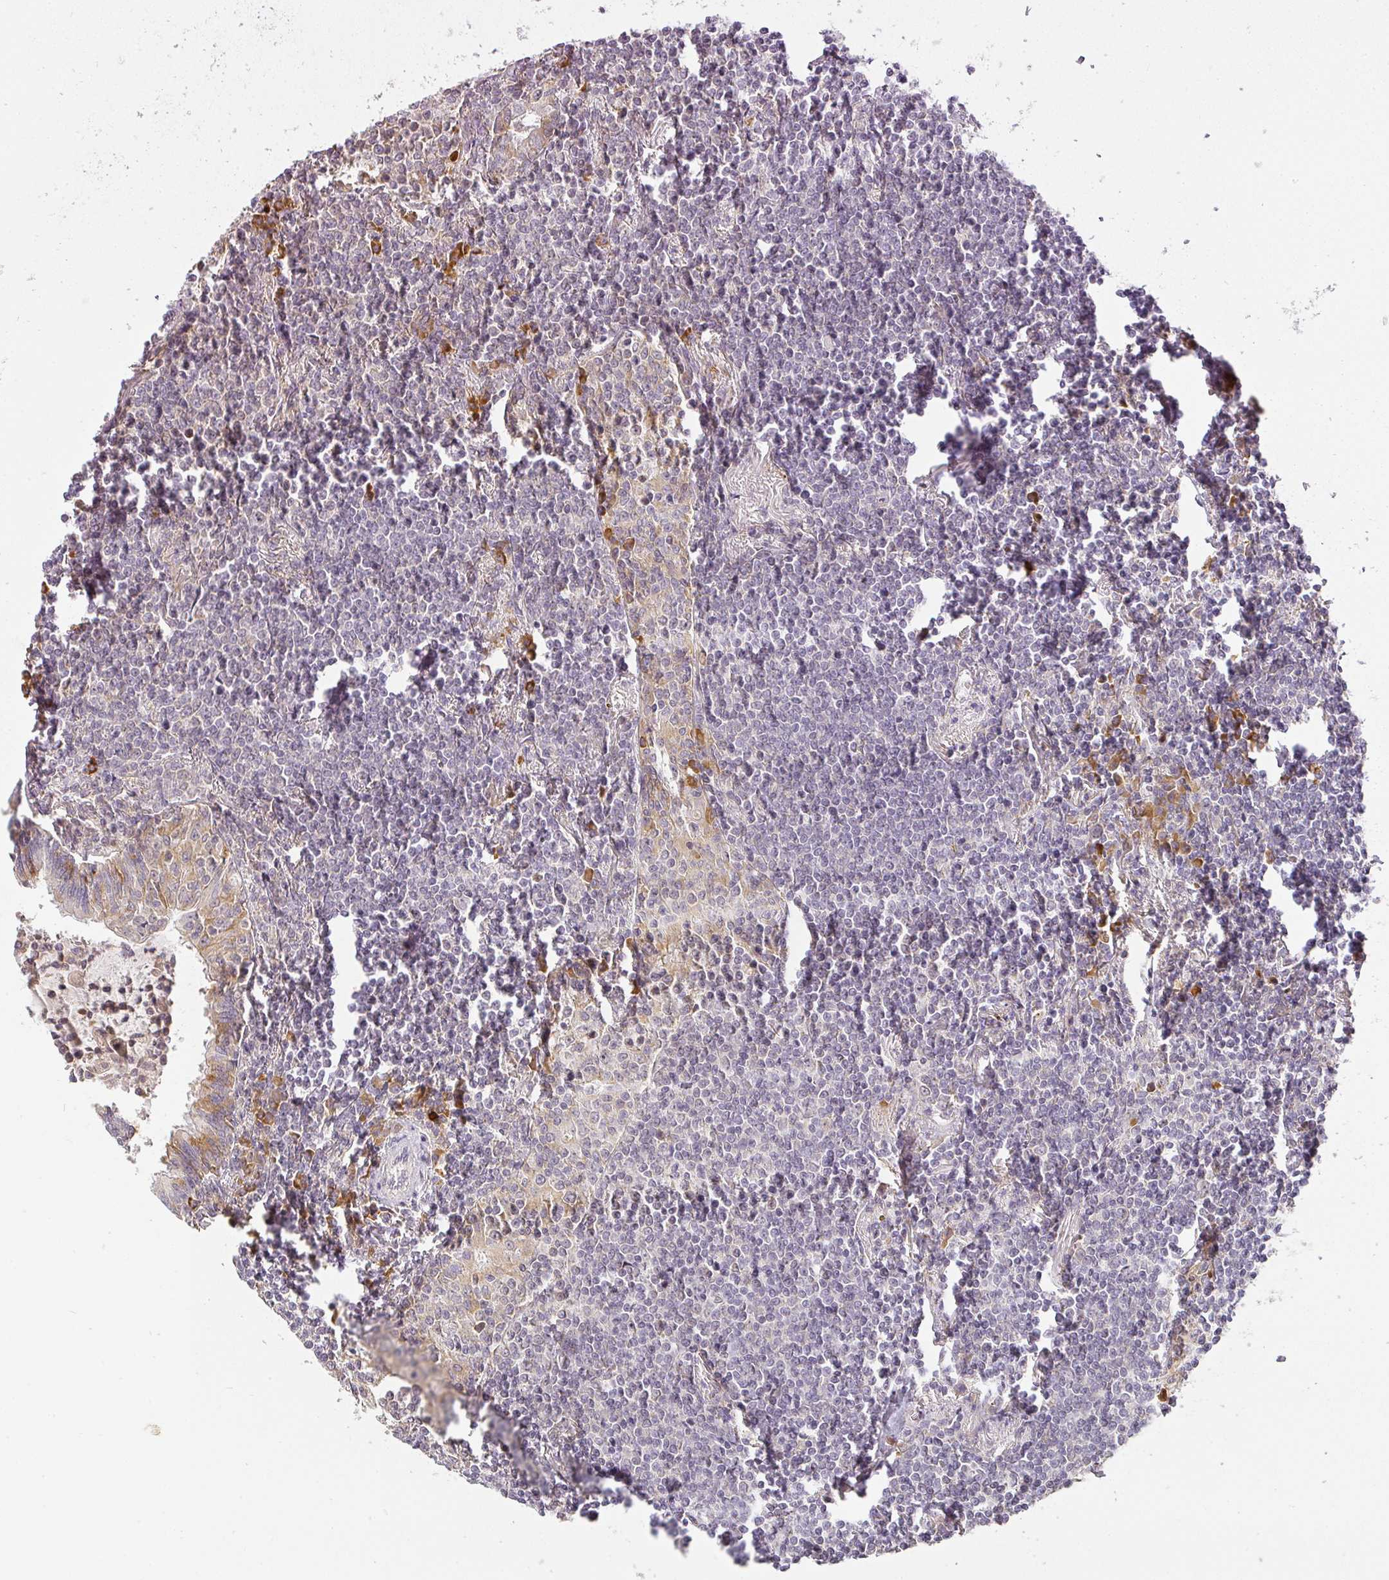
{"staining": {"intensity": "negative", "quantity": "none", "location": "none"}, "tissue": "lymphoma", "cell_type": "Tumor cells", "image_type": "cancer", "snomed": [{"axis": "morphology", "description": "Malignant lymphoma, non-Hodgkin's type, Low grade"}, {"axis": "topography", "description": "Lung"}], "caption": "Protein analysis of low-grade malignant lymphoma, non-Hodgkin's type shows no significant staining in tumor cells. (Immunohistochemistry, brightfield microscopy, high magnification).", "gene": "MED19", "patient": {"sex": "female", "age": 71}}